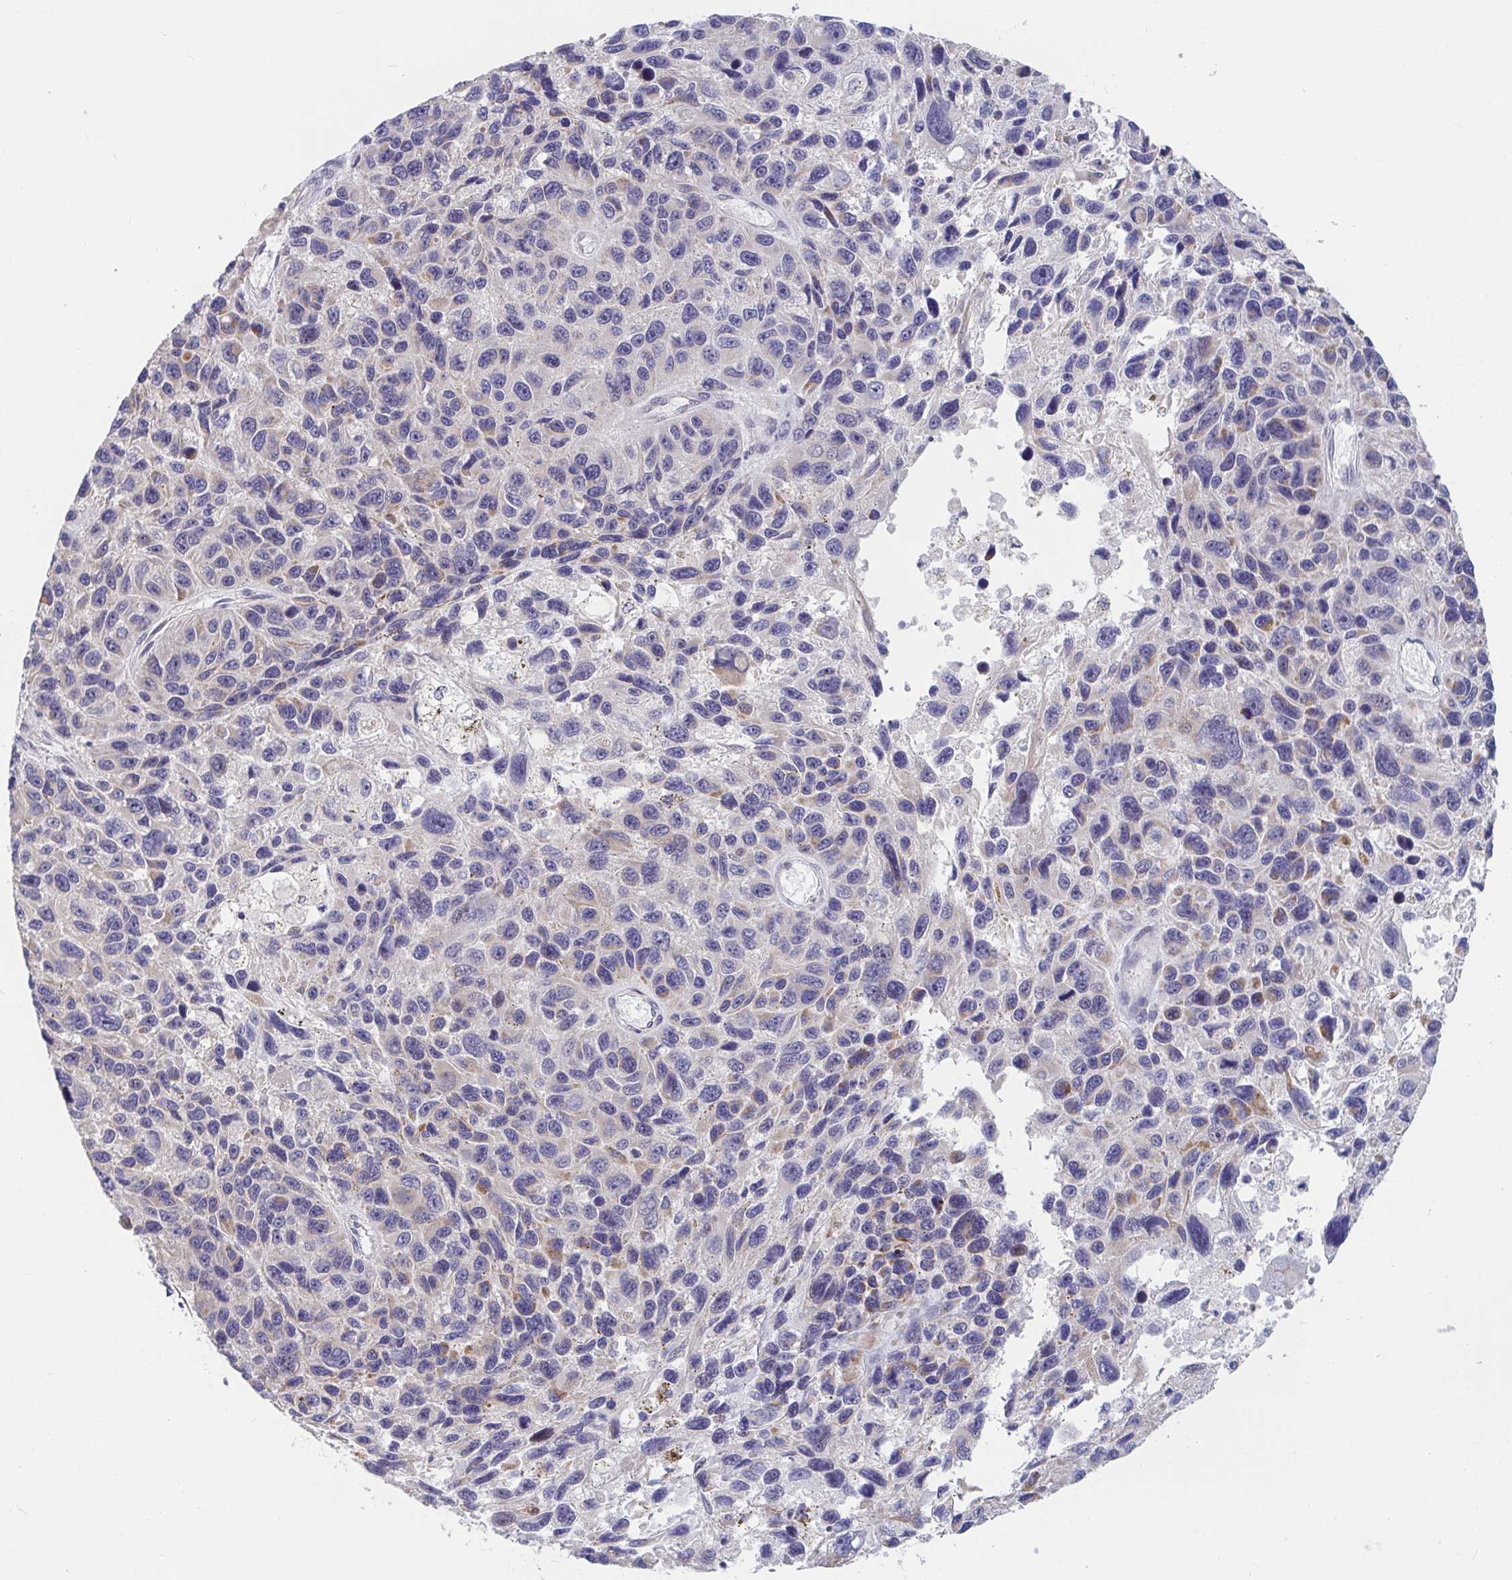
{"staining": {"intensity": "moderate", "quantity": "<25%", "location": "cytoplasmic/membranous"}, "tissue": "melanoma", "cell_type": "Tumor cells", "image_type": "cancer", "snomed": [{"axis": "morphology", "description": "Malignant melanoma, NOS"}, {"axis": "topography", "description": "Skin"}], "caption": "A high-resolution image shows IHC staining of malignant melanoma, which demonstrates moderate cytoplasmic/membranous positivity in approximately <25% of tumor cells. Nuclei are stained in blue.", "gene": "FAM156B", "patient": {"sex": "male", "age": 53}}